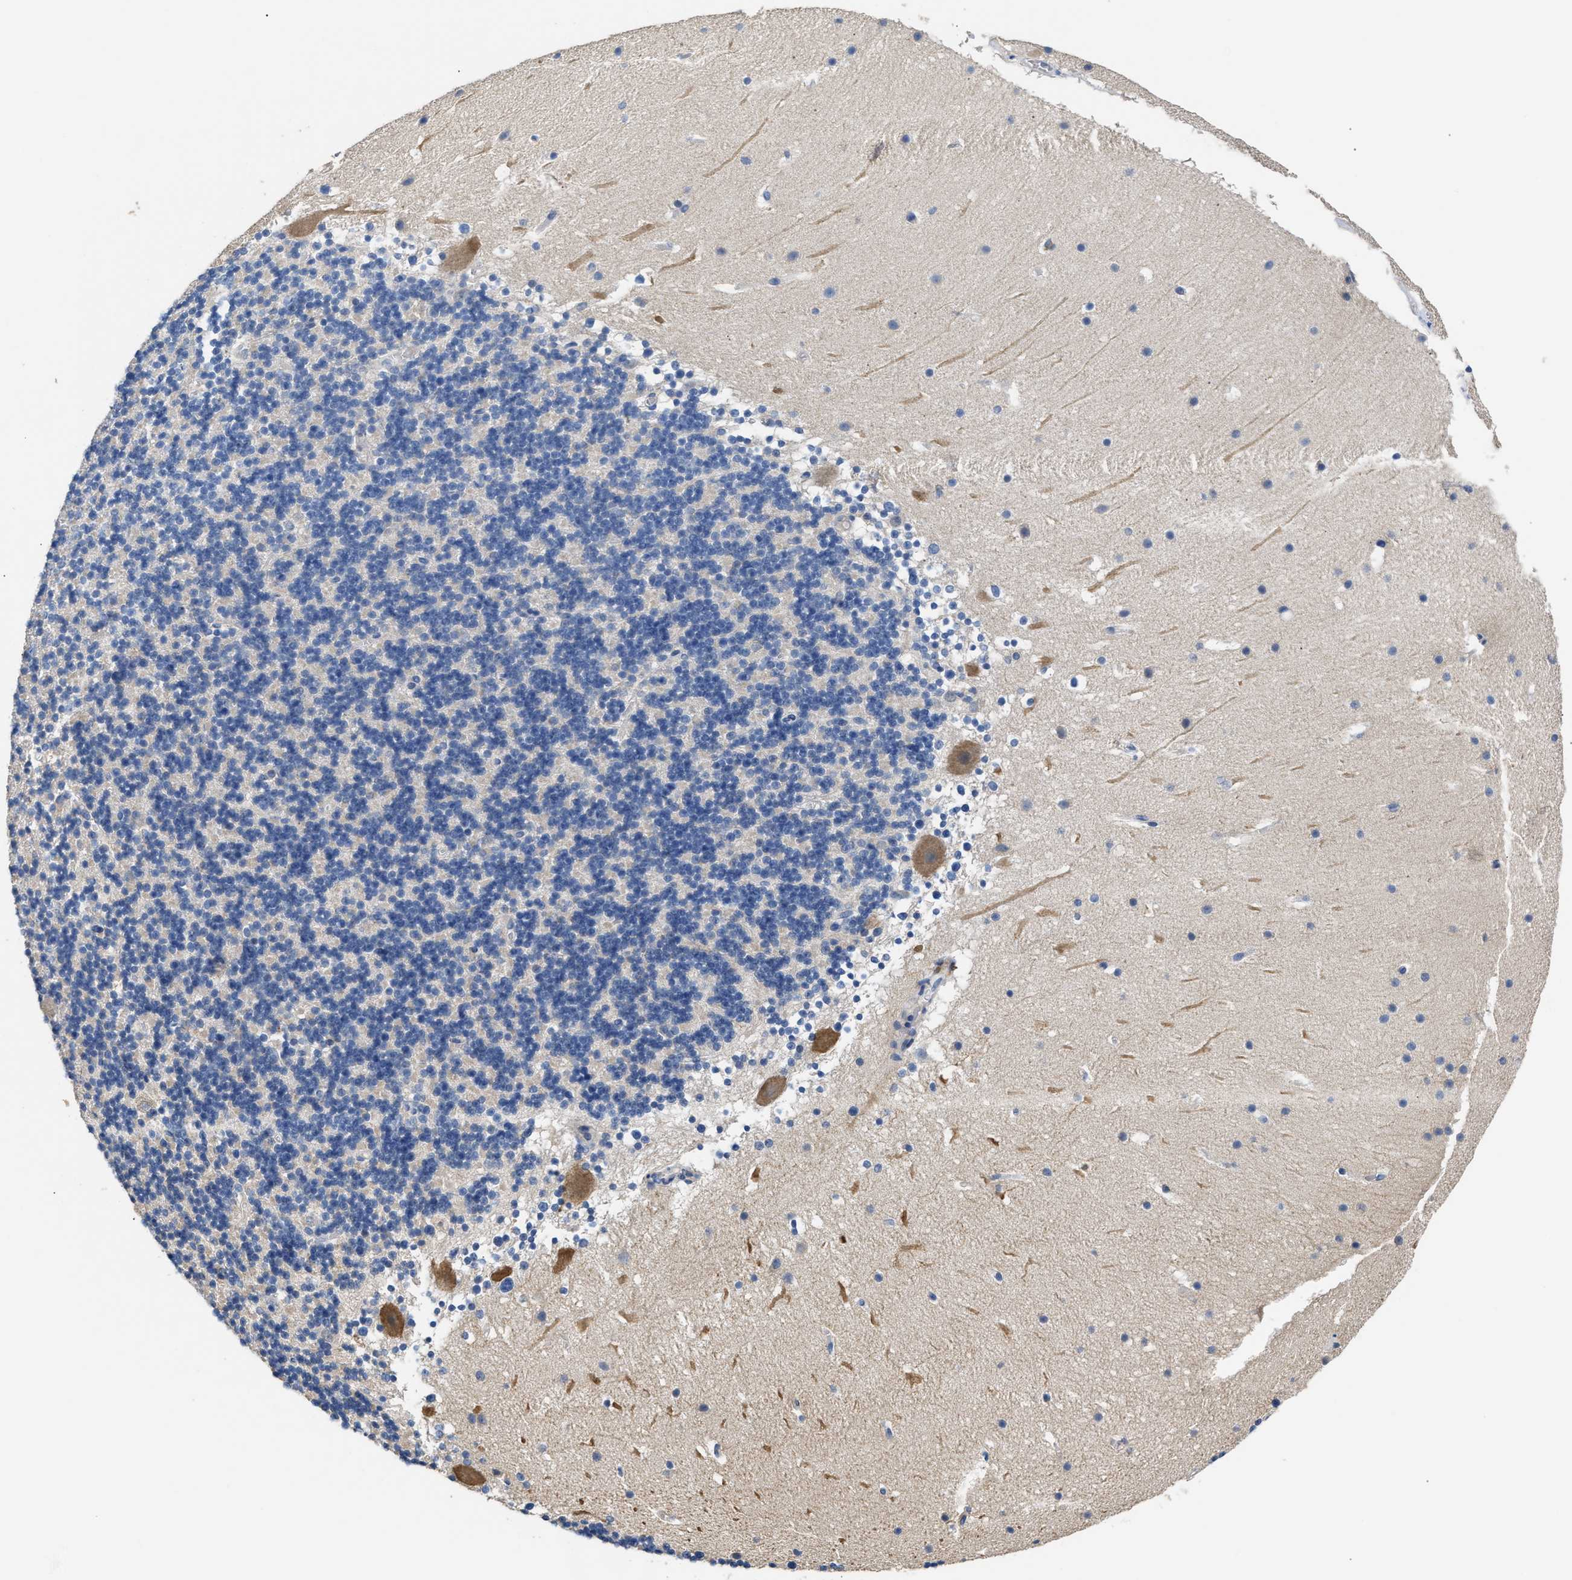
{"staining": {"intensity": "negative", "quantity": "none", "location": "none"}, "tissue": "cerebellum", "cell_type": "Cells in granular layer", "image_type": "normal", "snomed": [{"axis": "morphology", "description": "Normal tissue, NOS"}, {"axis": "topography", "description": "Cerebellum"}], "caption": "Cerebellum stained for a protein using immunohistochemistry (IHC) displays no positivity cells in granular layer.", "gene": "CCDC171", "patient": {"sex": "male", "age": 45}}